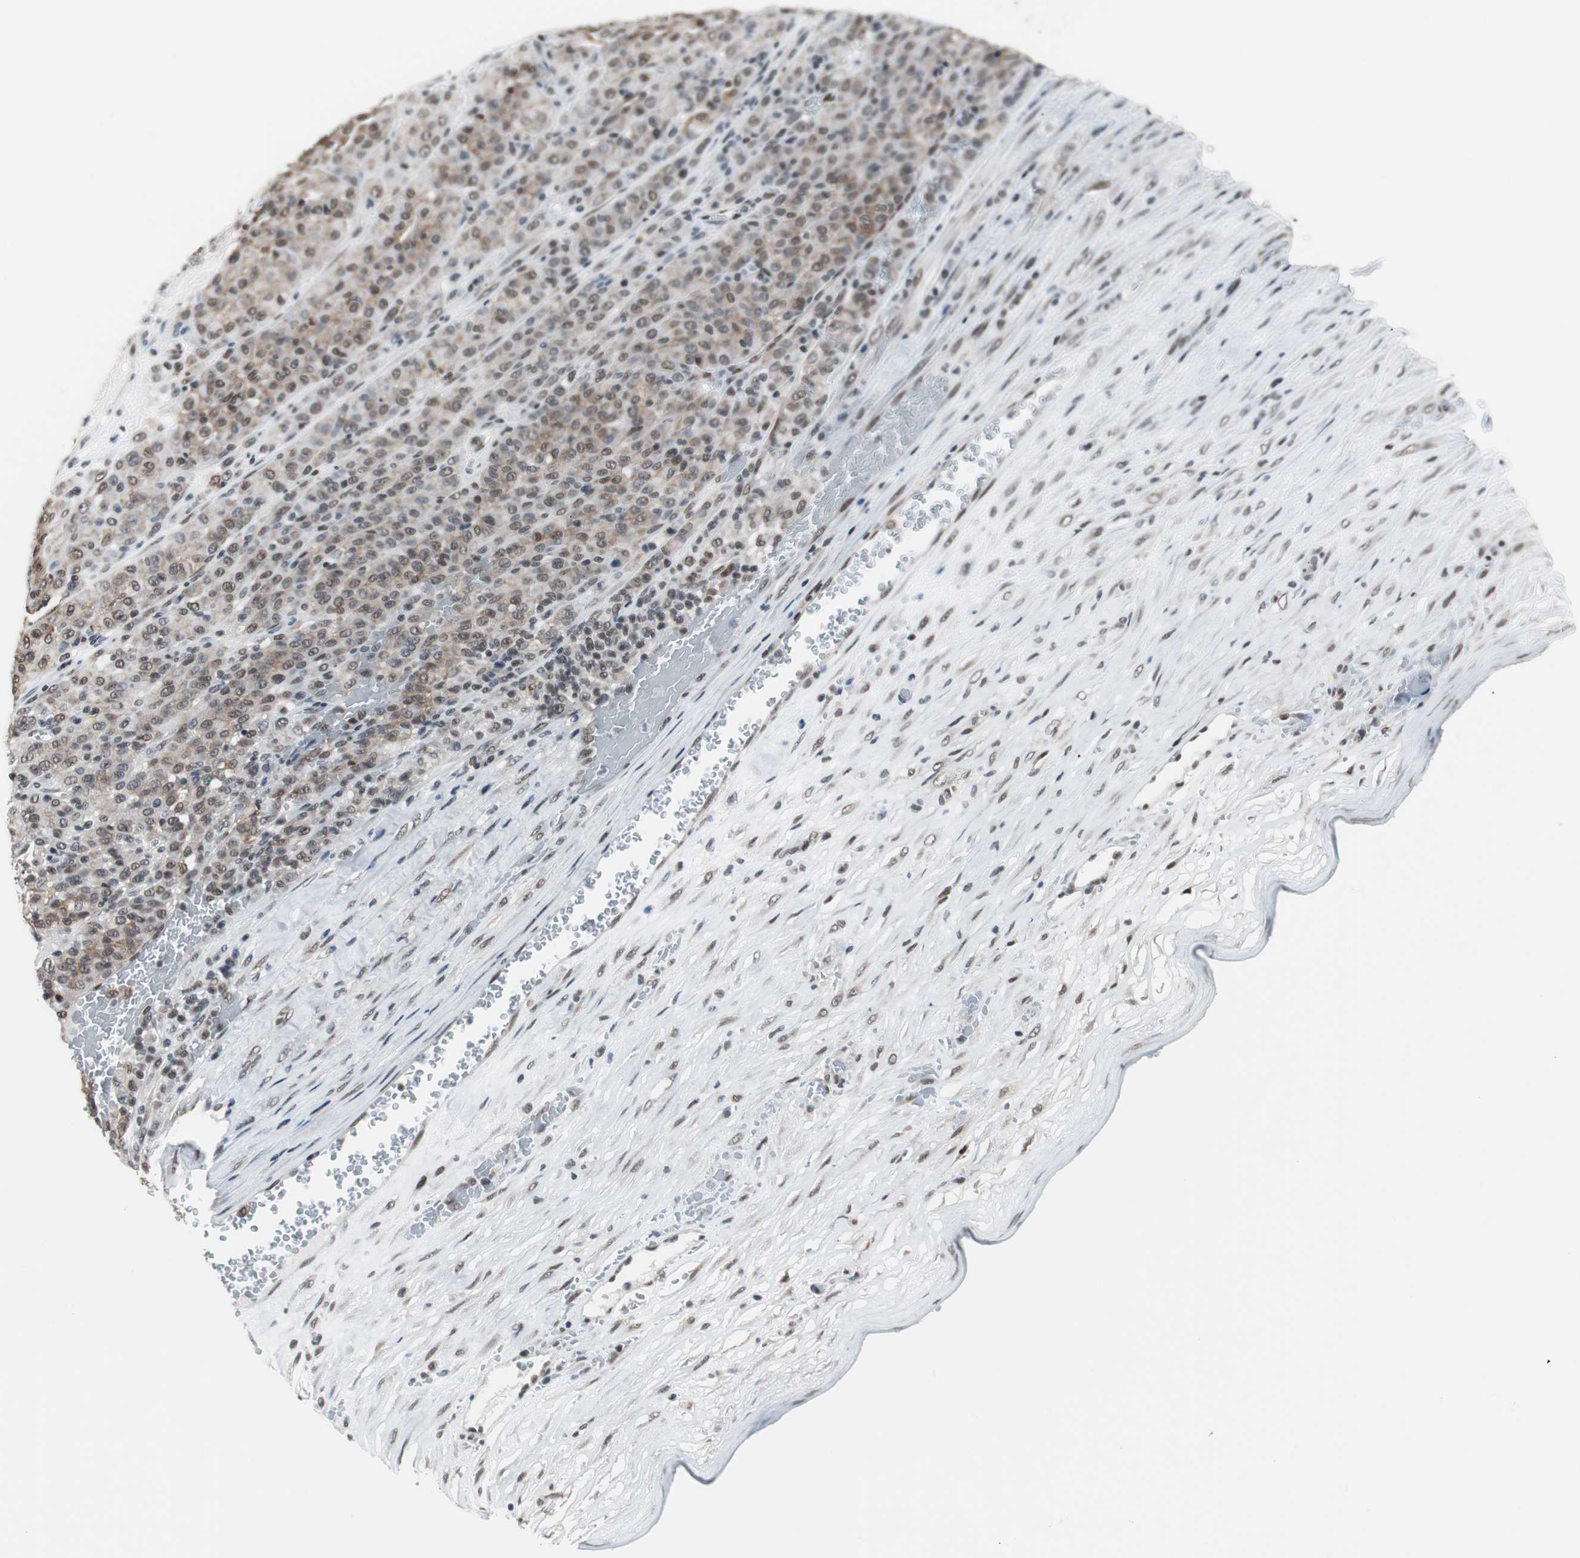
{"staining": {"intensity": "moderate", "quantity": ">75%", "location": "cytoplasmic/membranous,nuclear"}, "tissue": "melanoma", "cell_type": "Tumor cells", "image_type": "cancer", "snomed": [{"axis": "morphology", "description": "Malignant melanoma, Metastatic site"}, {"axis": "topography", "description": "Pancreas"}], "caption": "Immunohistochemical staining of human melanoma shows moderate cytoplasmic/membranous and nuclear protein positivity in about >75% of tumor cells. Nuclei are stained in blue.", "gene": "TAF7", "patient": {"sex": "female", "age": 30}}